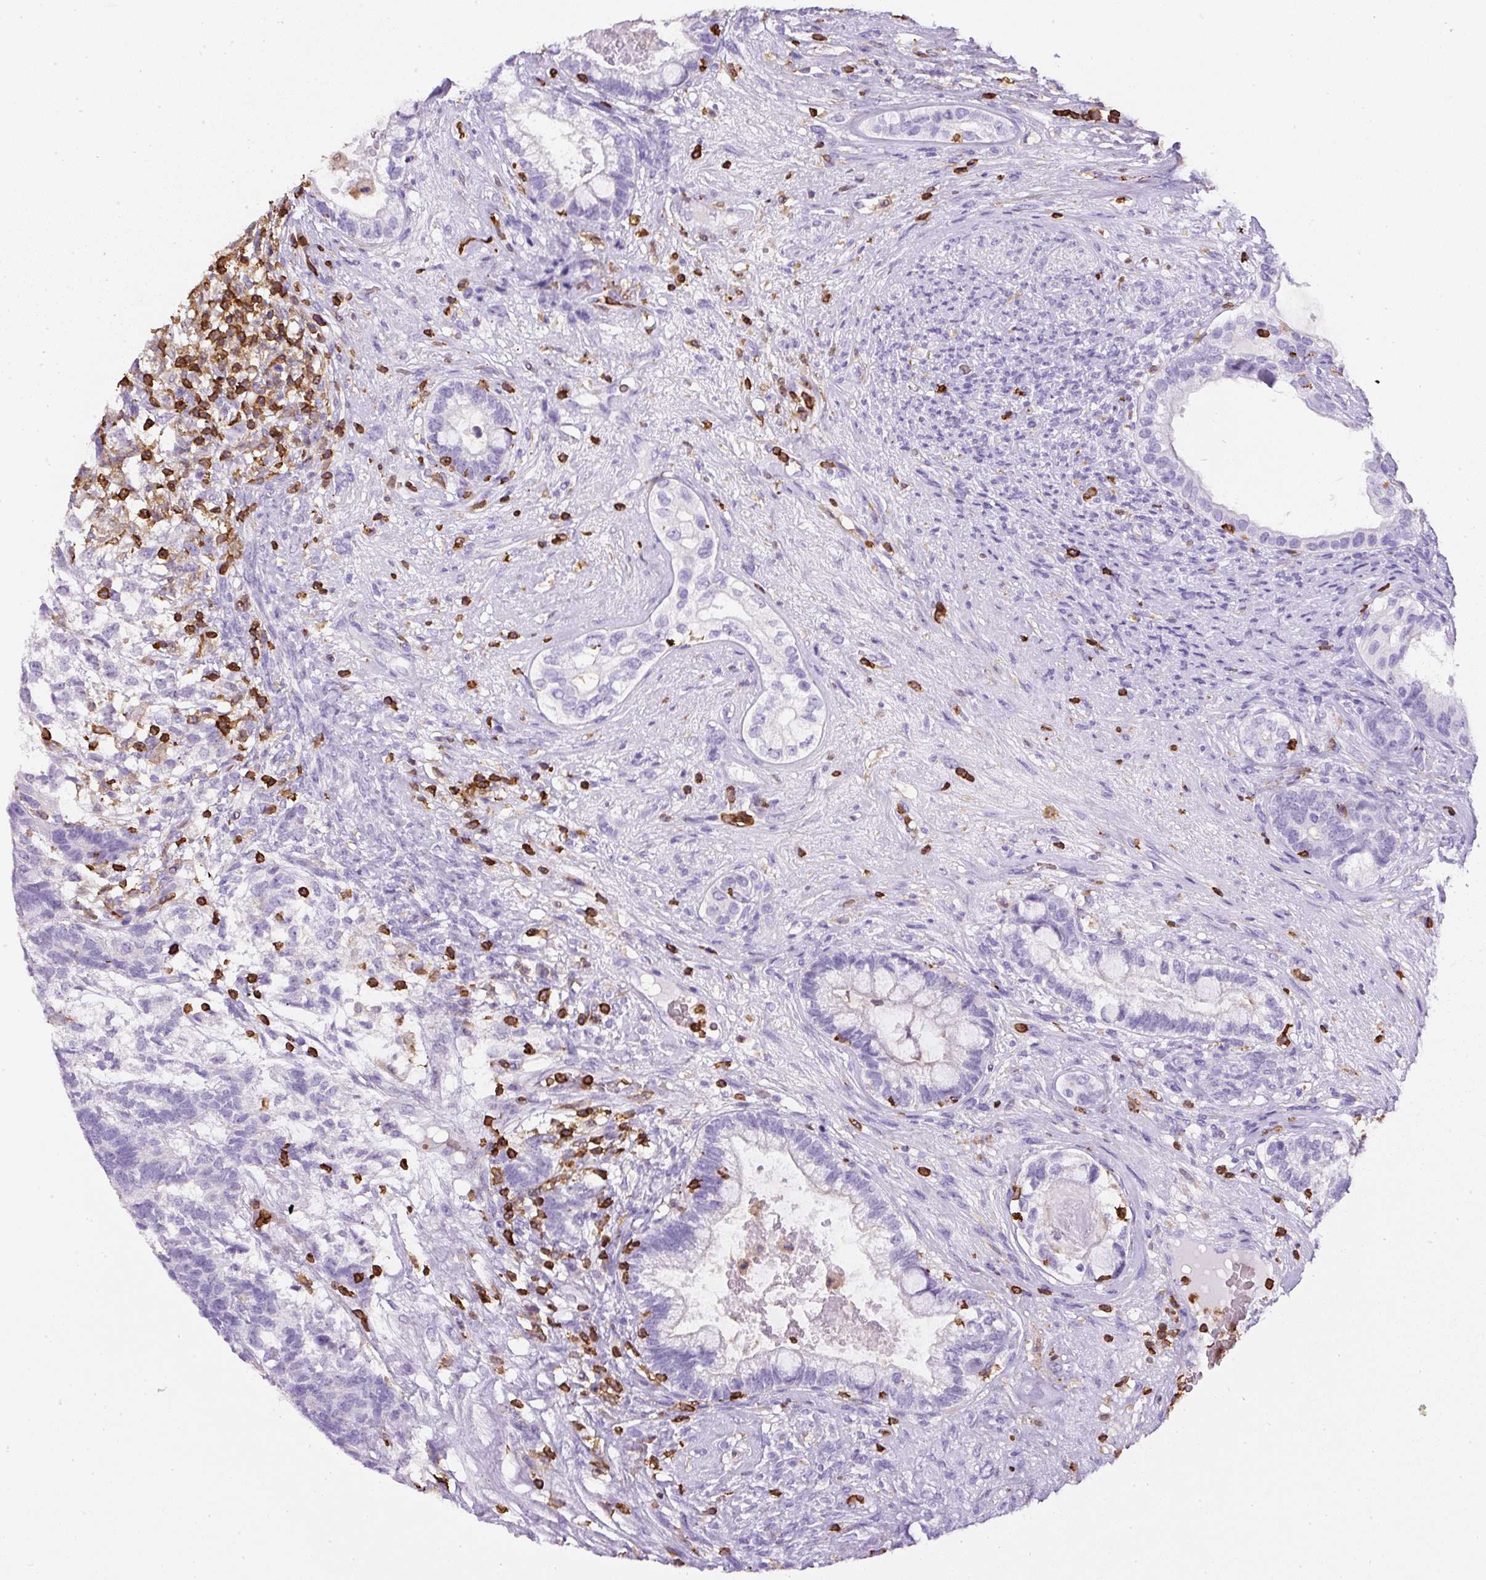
{"staining": {"intensity": "negative", "quantity": "none", "location": "none"}, "tissue": "testis cancer", "cell_type": "Tumor cells", "image_type": "cancer", "snomed": [{"axis": "morphology", "description": "Seminoma, NOS"}, {"axis": "morphology", "description": "Carcinoma, Embryonal, NOS"}, {"axis": "topography", "description": "Testis"}], "caption": "Tumor cells show no significant protein expression in testis cancer (embryonal carcinoma). Nuclei are stained in blue.", "gene": "FAM228B", "patient": {"sex": "male", "age": 41}}